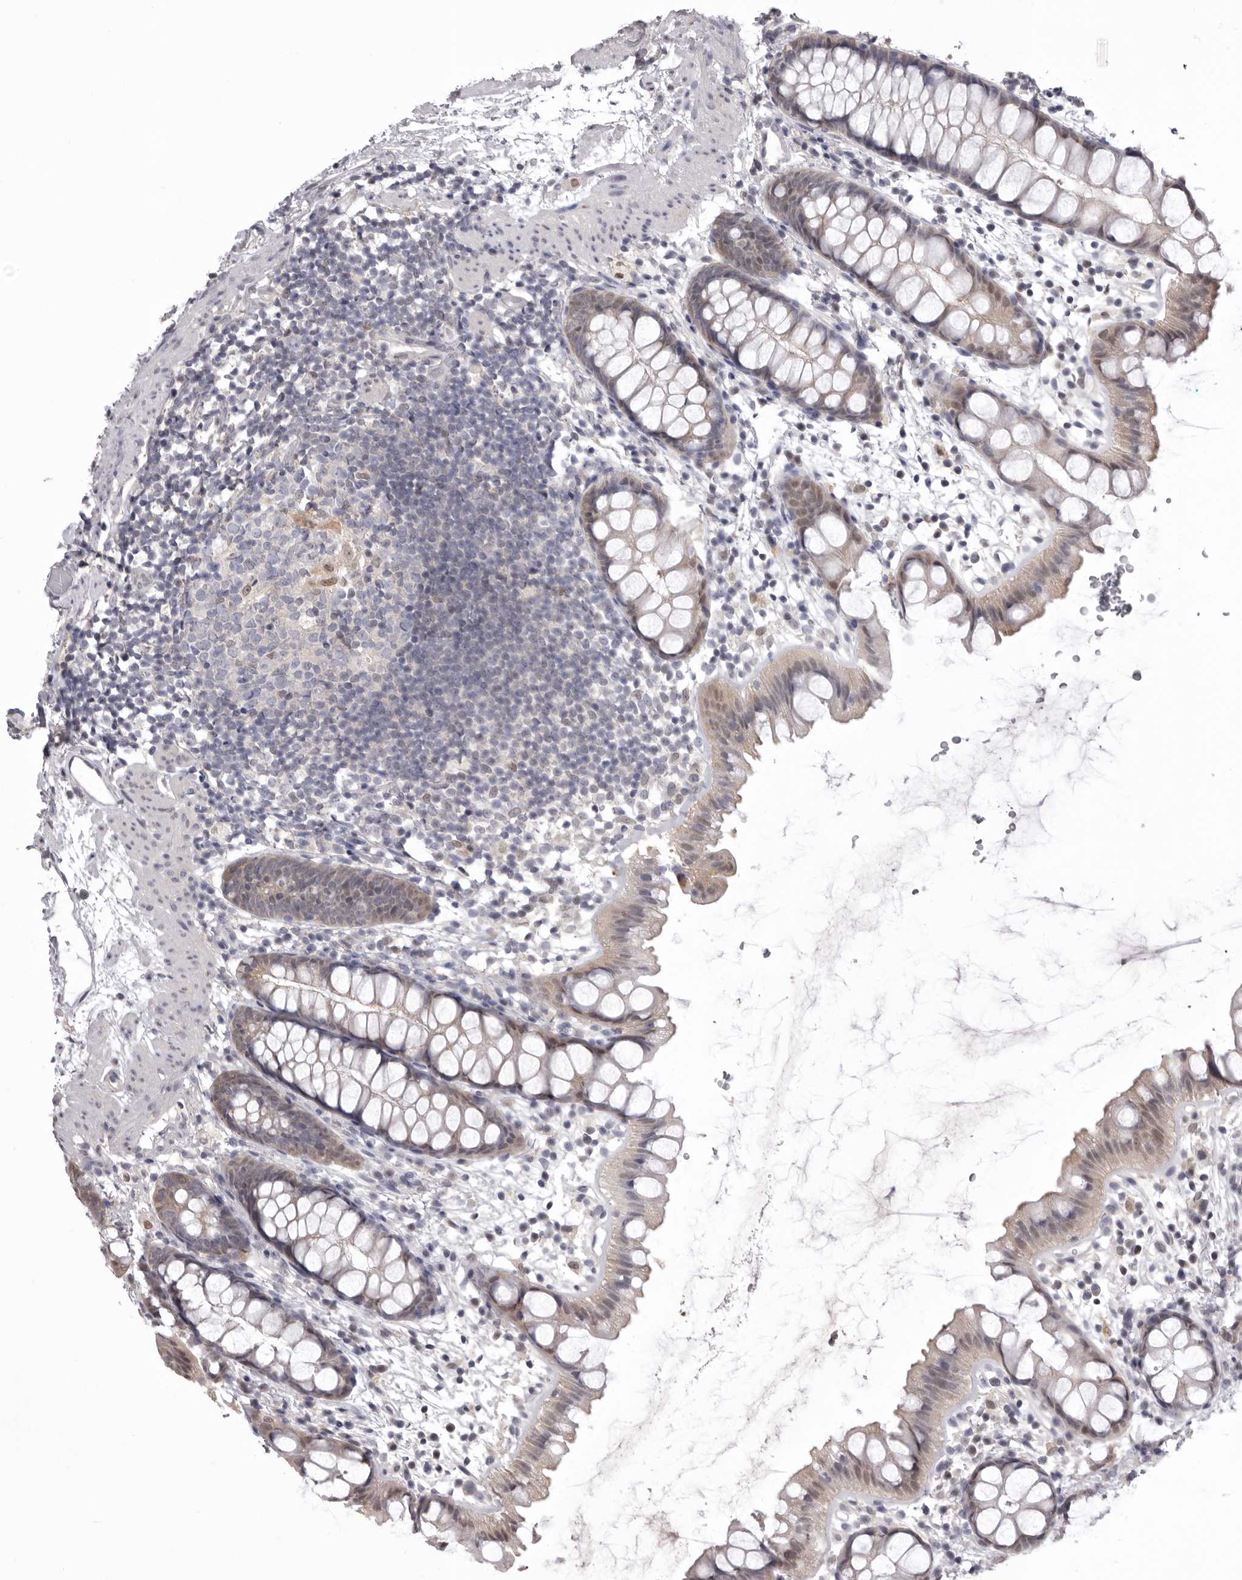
{"staining": {"intensity": "weak", "quantity": "25%-75%", "location": "cytoplasmic/membranous,nuclear"}, "tissue": "rectum", "cell_type": "Glandular cells", "image_type": "normal", "snomed": [{"axis": "morphology", "description": "Normal tissue, NOS"}, {"axis": "topography", "description": "Rectum"}], "caption": "Weak cytoplasmic/membranous,nuclear expression for a protein is identified in approximately 25%-75% of glandular cells of benign rectum using IHC.", "gene": "MDH1", "patient": {"sex": "female", "age": 65}}